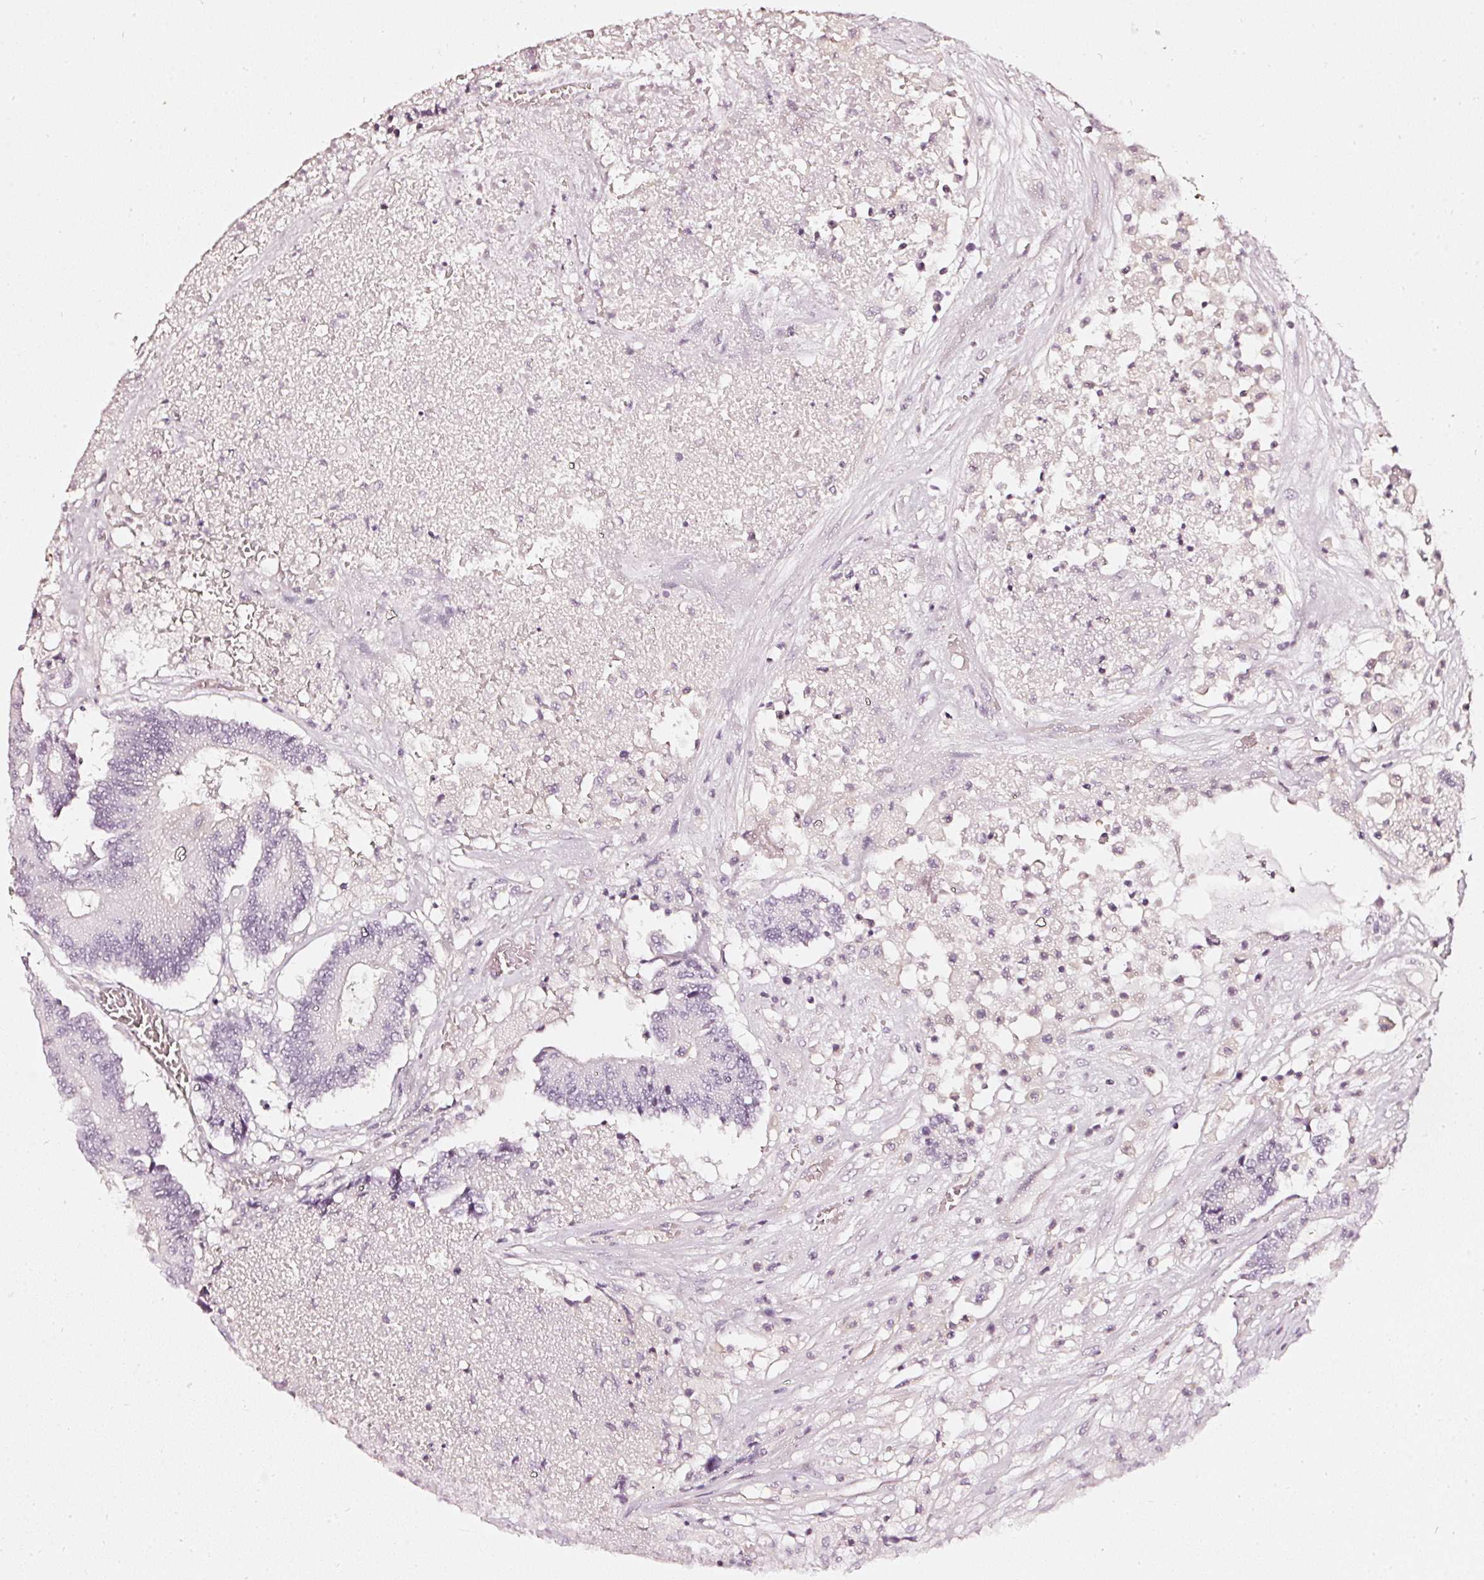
{"staining": {"intensity": "negative", "quantity": "none", "location": "none"}, "tissue": "colorectal cancer", "cell_type": "Tumor cells", "image_type": "cancer", "snomed": [{"axis": "morphology", "description": "Adenocarcinoma, NOS"}, {"axis": "topography", "description": "Colon"}], "caption": "A histopathology image of colorectal cancer stained for a protein shows no brown staining in tumor cells.", "gene": "CNP", "patient": {"sex": "female", "age": 84}}